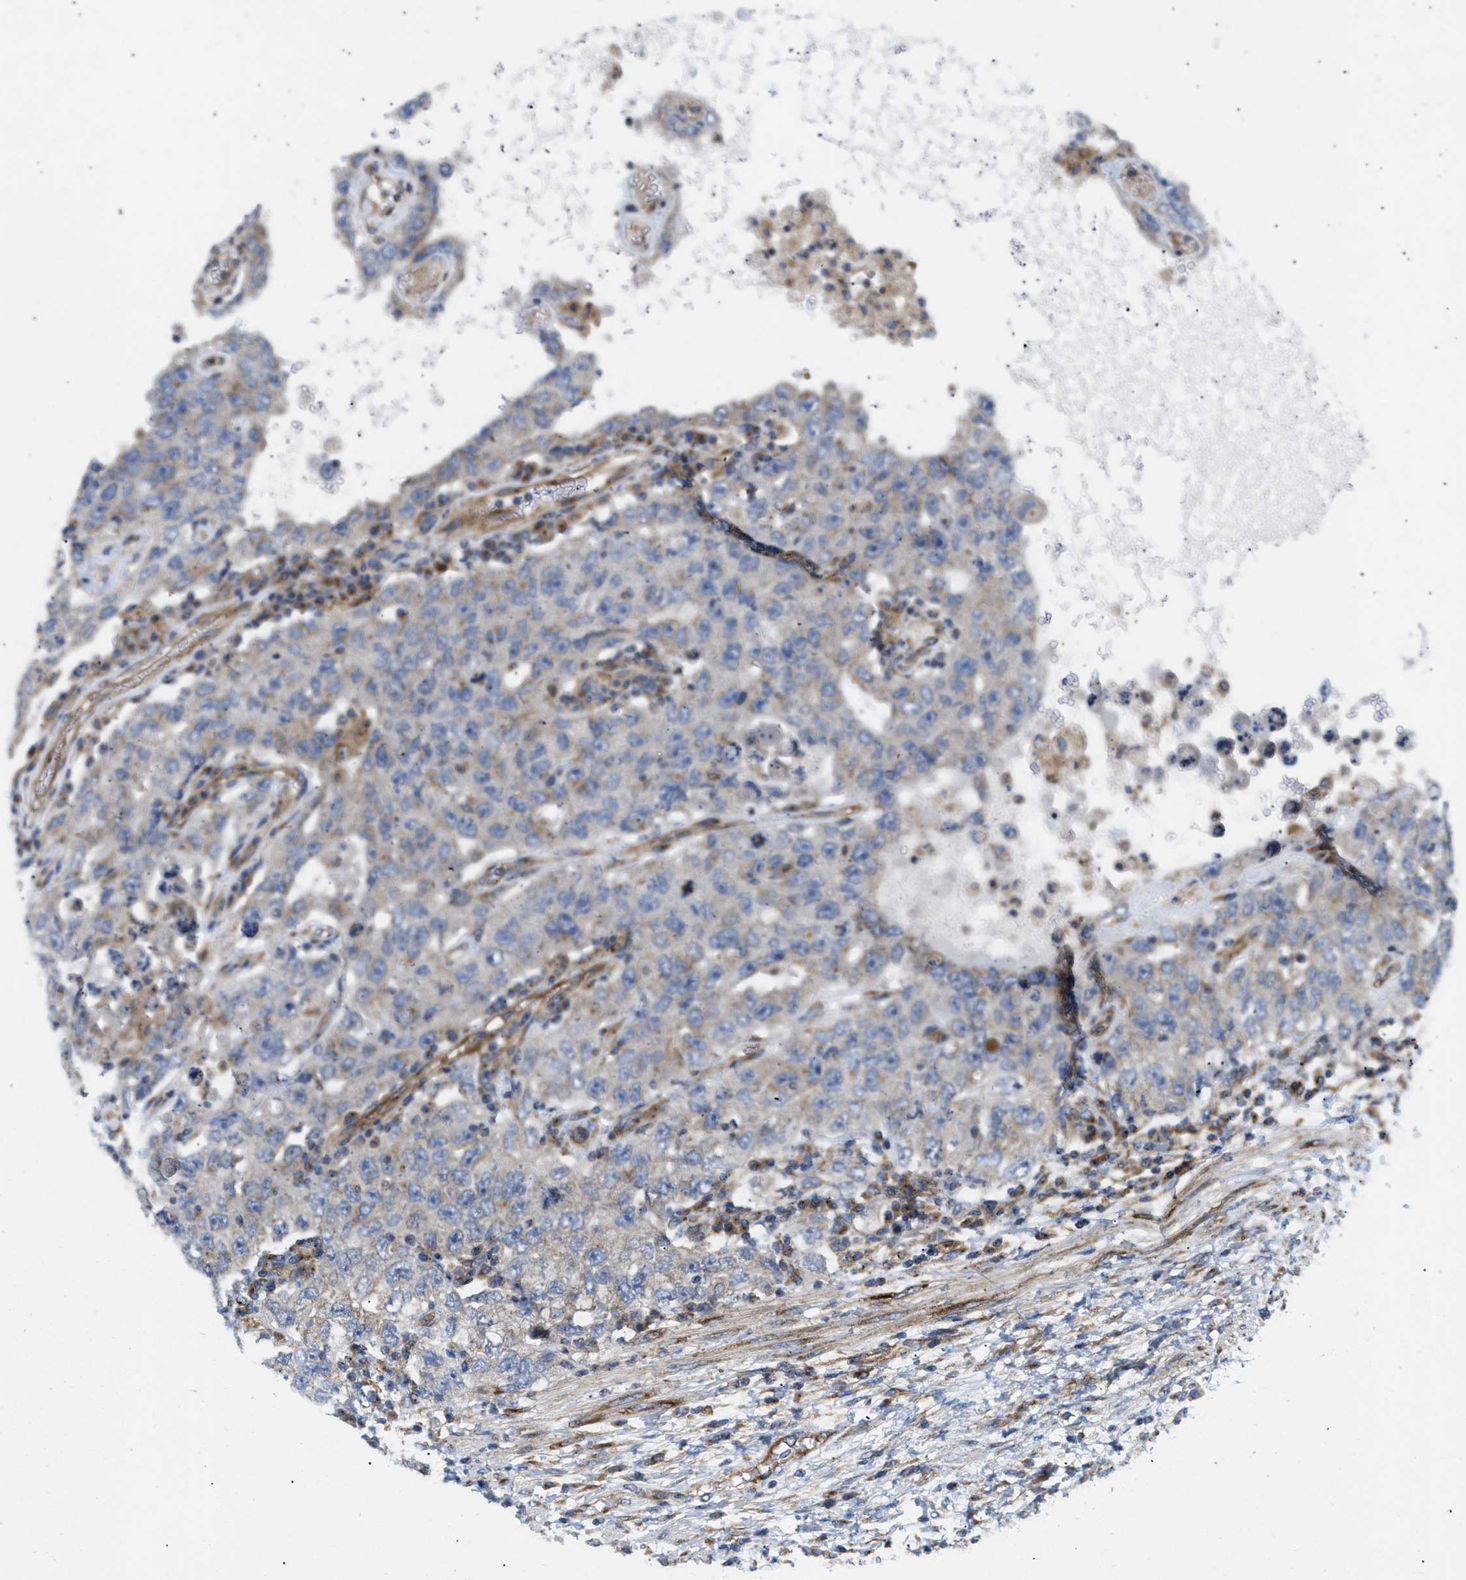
{"staining": {"intensity": "weak", "quantity": "<25%", "location": "cytoplasmic/membranous"}, "tissue": "testis cancer", "cell_type": "Tumor cells", "image_type": "cancer", "snomed": [{"axis": "morphology", "description": "Carcinoma, Embryonal, NOS"}, {"axis": "topography", "description": "Testis"}], "caption": "Immunohistochemistry image of testis cancer stained for a protein (brown), which demonstrates no positivity in tumor cells.", "gene": "DCTN4", "patient": {"sex": "male", "age": 26}}